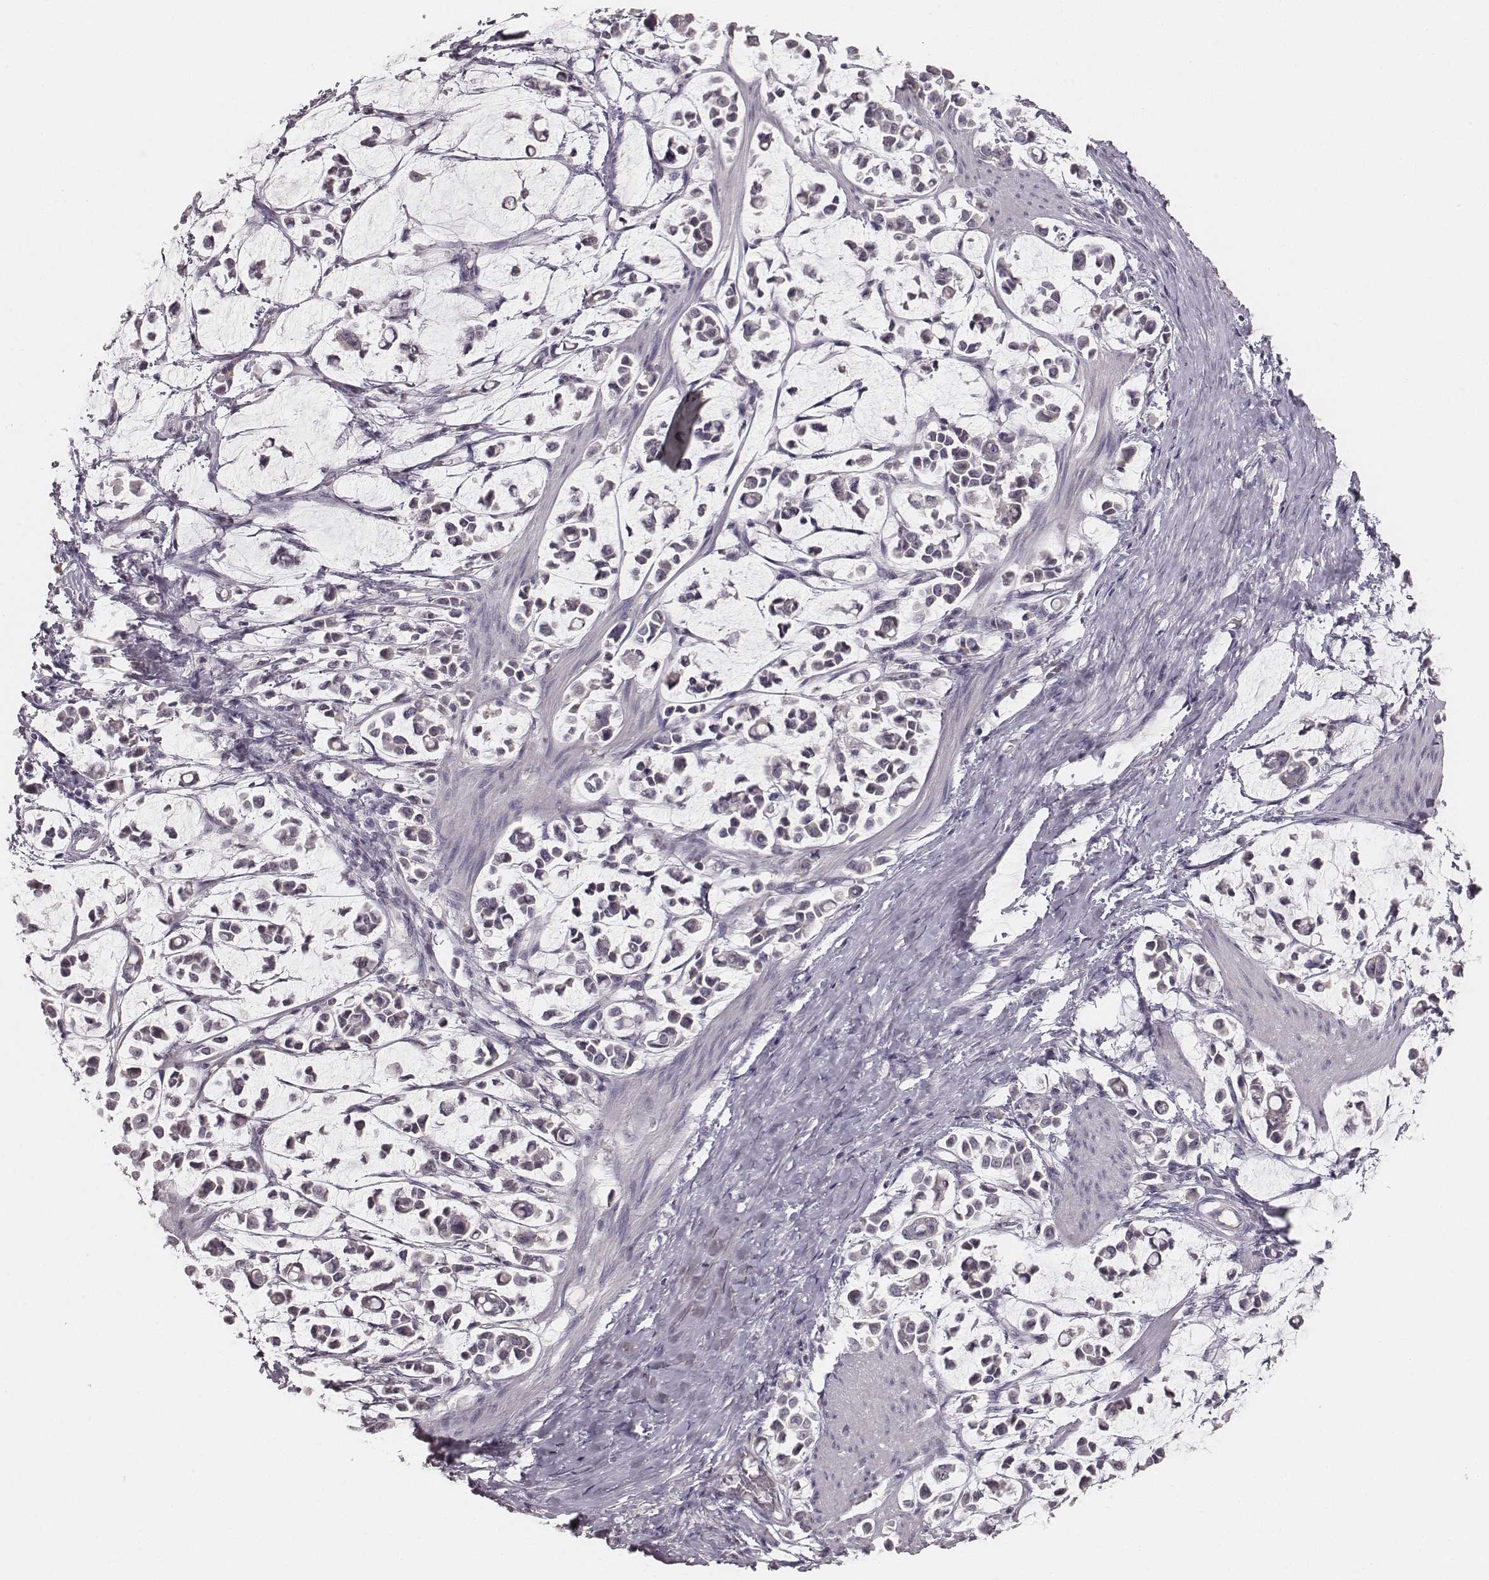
{"staining": {"intensity": "negative", "quantity": "none", "location": "none"}, "tissue": "stomach cancer", "cell_type": "Tumor cells", "image_type": "cancer", "snomed": [{"axis": "morphology", "description": "Adenocarcinoma, NOS"}, {"axis": "topography", "description": "Stomach"}], "caption": "The immunohistochemistry (IHC) histopathology image has no significant staining in tumor cells of adenocarcinoma (stomach) tissue. The staining is performed using DAB (3,3'-diaminobenzidine) brown chromogen with nuclei counter-stained in using hematoxylin.", "gene": "LY6K", "patient": {"sex": "male", "age": 82}}